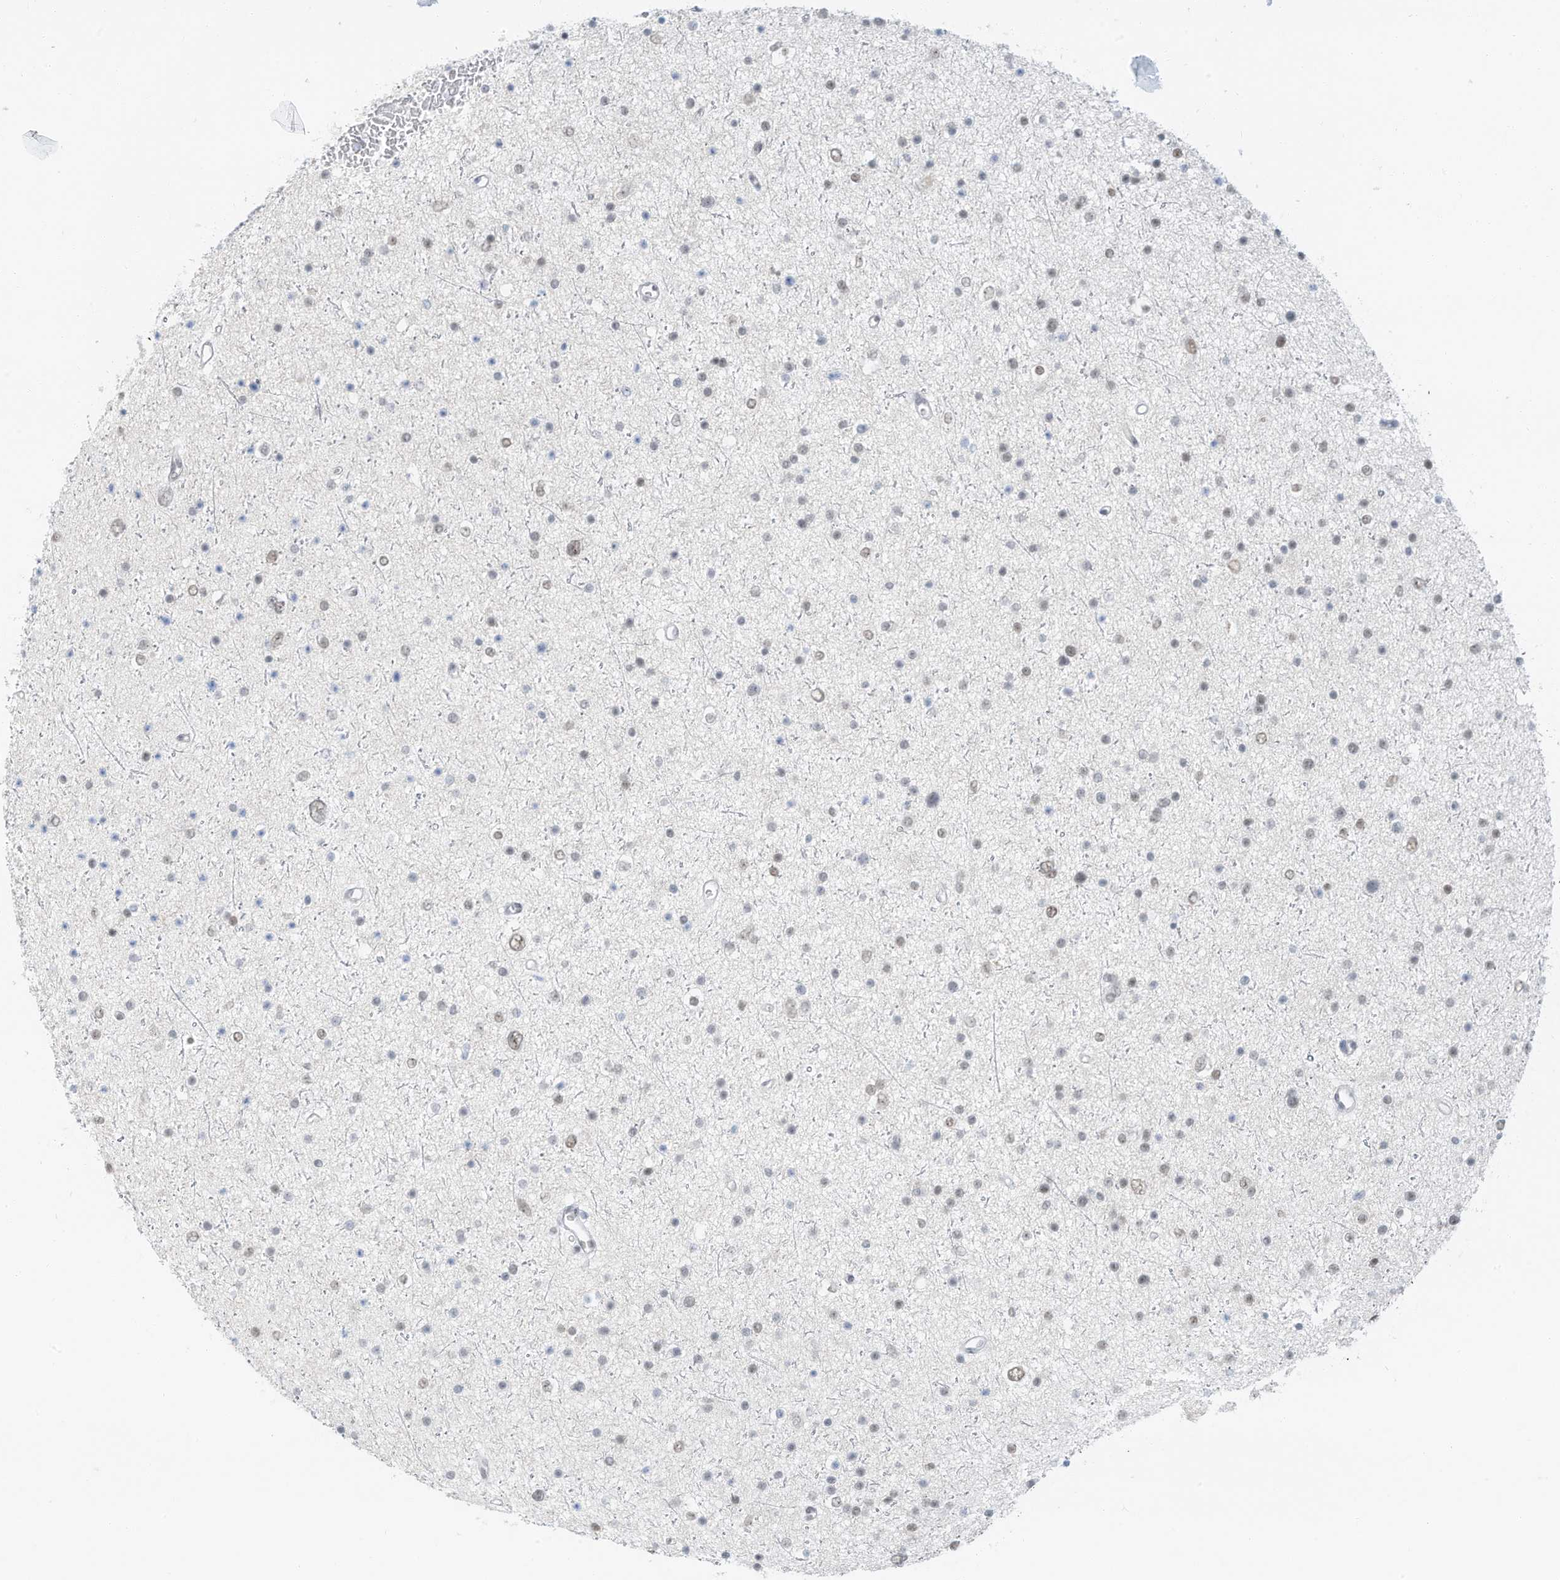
{"staining": {"intensity": "weak", "quantity": "25%-75%", "location": "nuclear"}, "tissue": "glioma", "cell_type": "Tumor cells", "image_type": "cancer", "snomed": [{"axis": "morphology", "description": "Glioma, malignant, Low grade"}, {"axis": "topography", "description": "Brain"}], "caption": "This micrograph shows immunohistochemistry staining of glioma, with low weak nuclear staining in approximately 25%-75% of tumor cells.", "gene": "PGC", "patient": {"sex": "female", "age": 37}}